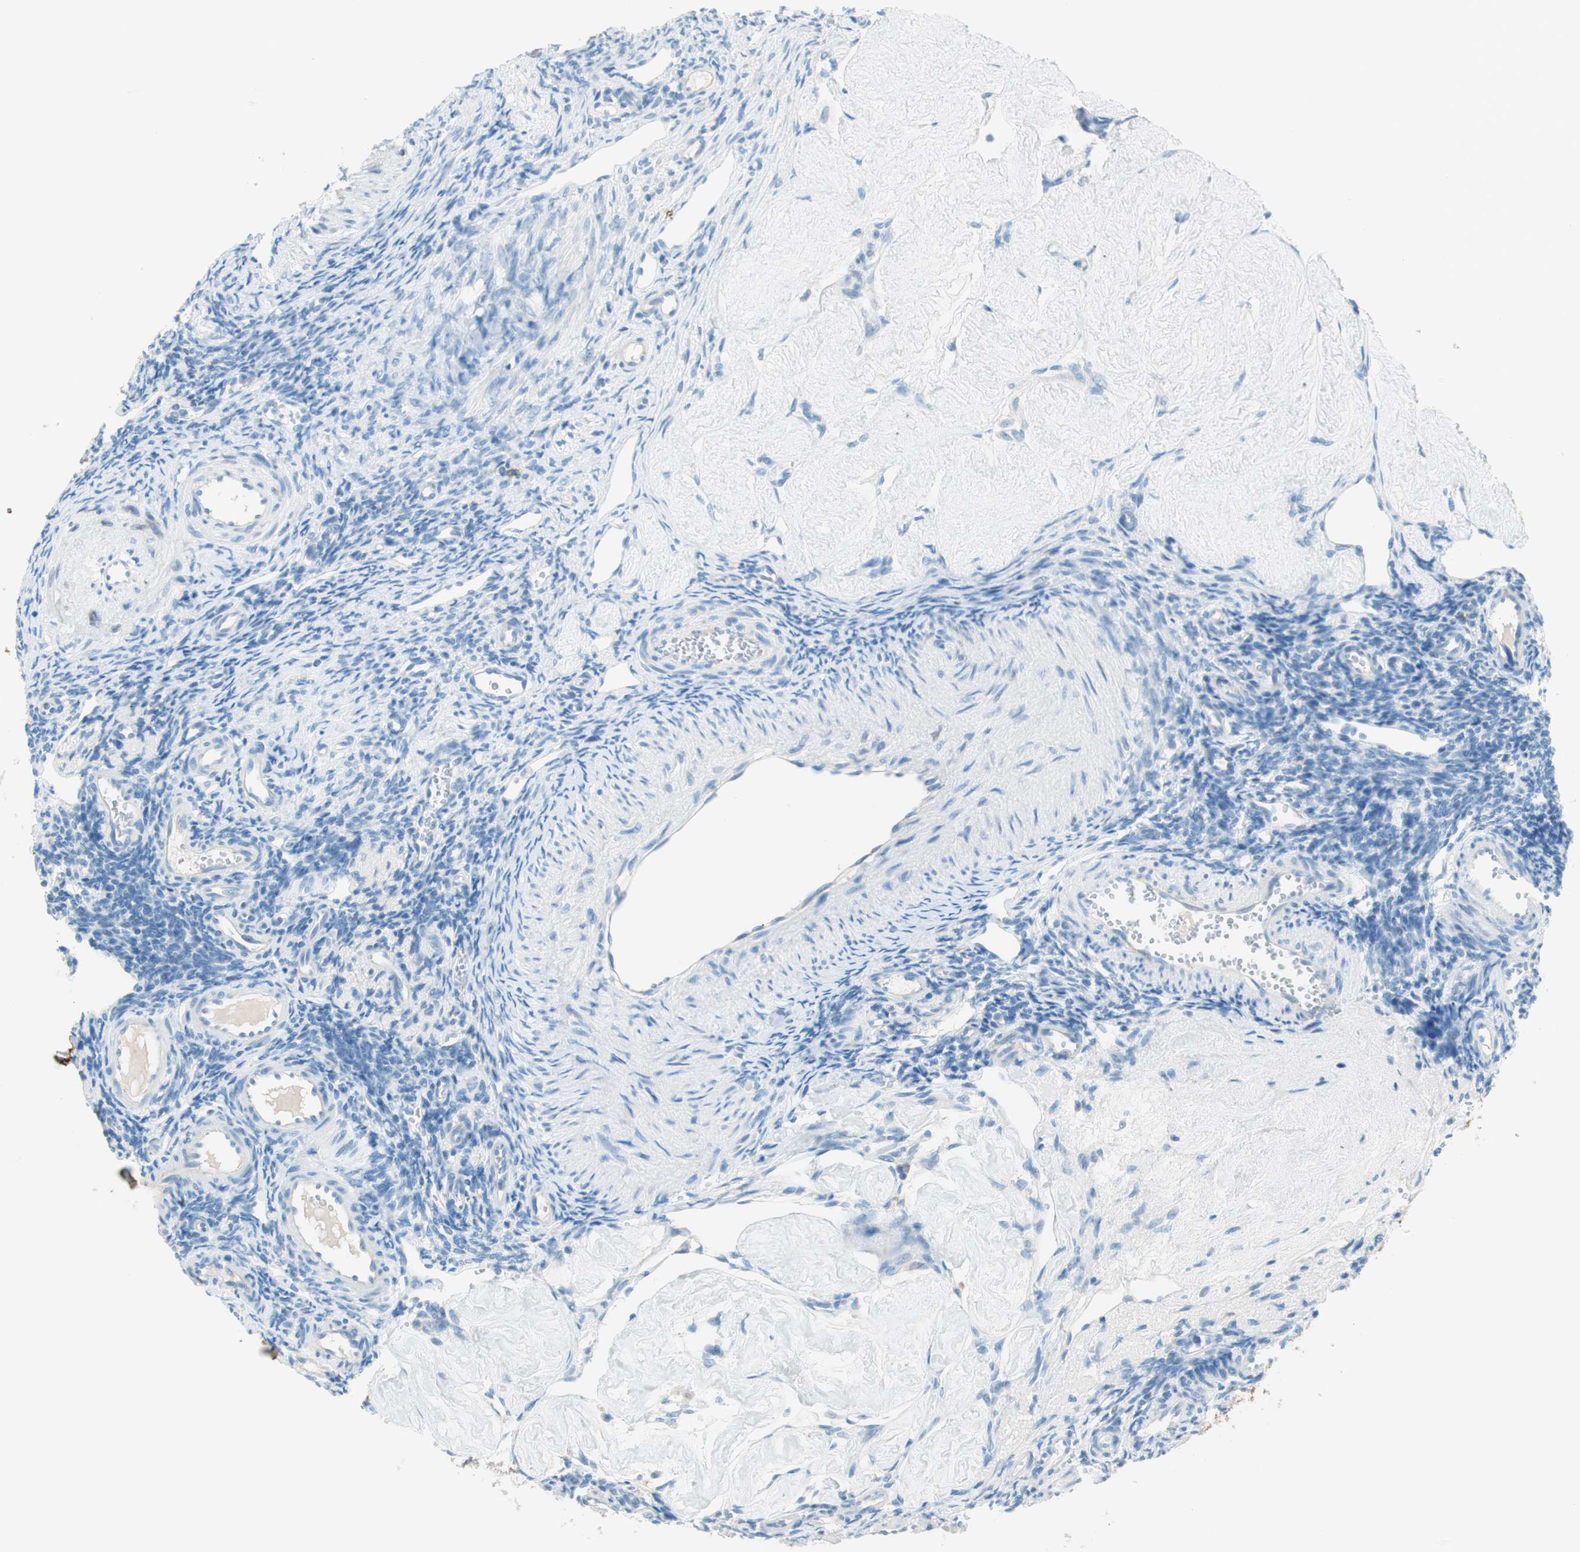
{"staining": {"intensity": "negative", "quantity": "none", "location": "none"}, "tissue": "ovary", "cell_type": "Ovarian stroma cells", "image_type": "normal", "snomed": [{"axis": "morphology", "description": "Normal tissue, NOS"}, {"axis": "topography", "description": "Ovary"}], "caption": "A high-resolution photomicrograph shows immunohistochemistry staining of unremarkable ovary, which shows no significant positivity in ovarian stroma cells.", "gene": "TNFRSF13C", "patient": {"sex": "female", "age": 33}}